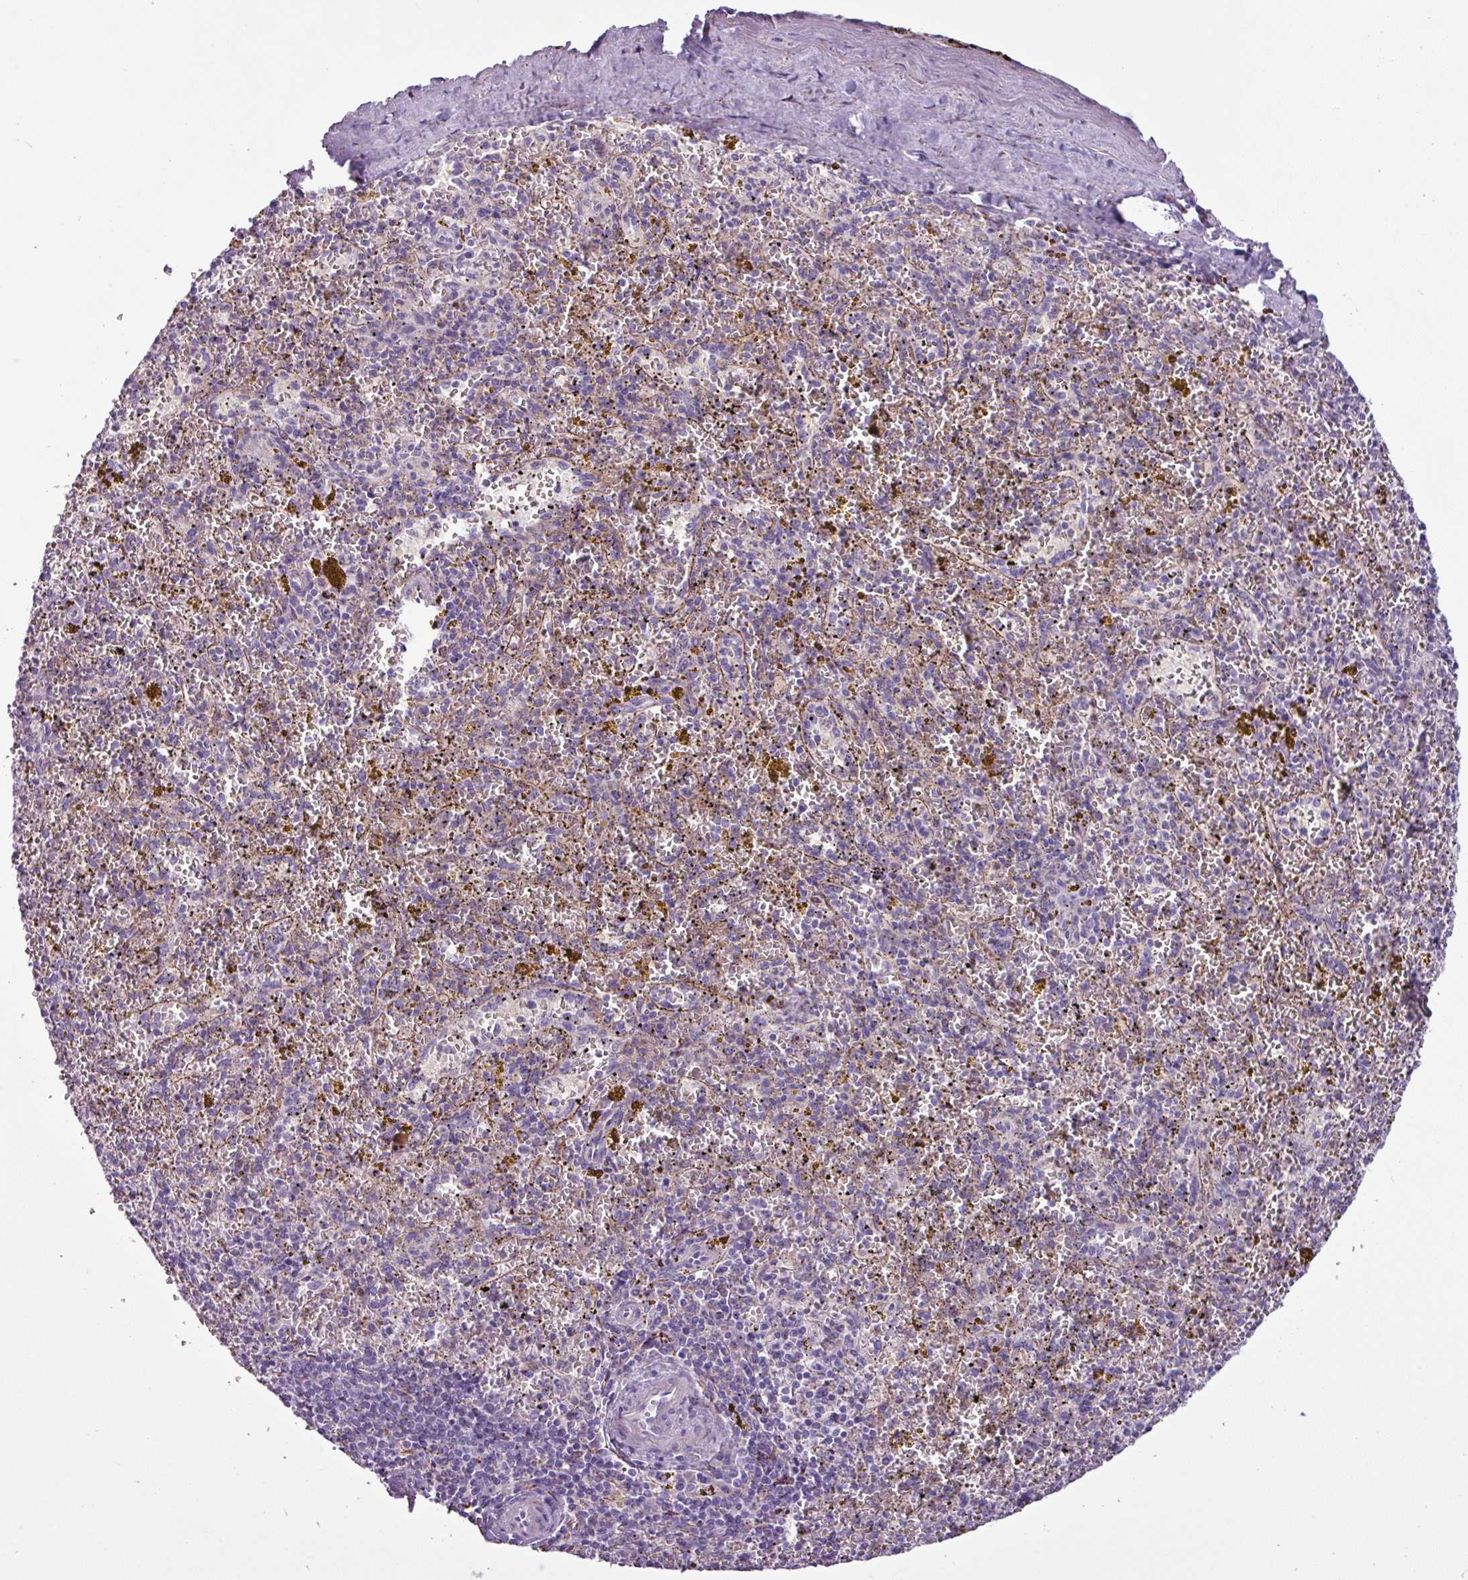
{"staining": {"intensity": "moderate", "quantity": "<25%", "location": "cytoplasmic/membranous"}, "tissue": "spleen", "cell_type": "Cells in red pulp", "image_type": "normal", "snomed": [{"axis": "morphology", "description": "Normal tissue, NOS"}, {"axis": "topography", "description": "Spleen"}], "caption": "Approximately <25% of cells in red pulp in benign human spleen exhibit moderate cytoplasmic/membranous protein positivity as visualized by brown immunohistochemical staining.", "gene": "ZNF667", "patient": {"sex": "male", "age": 57}}